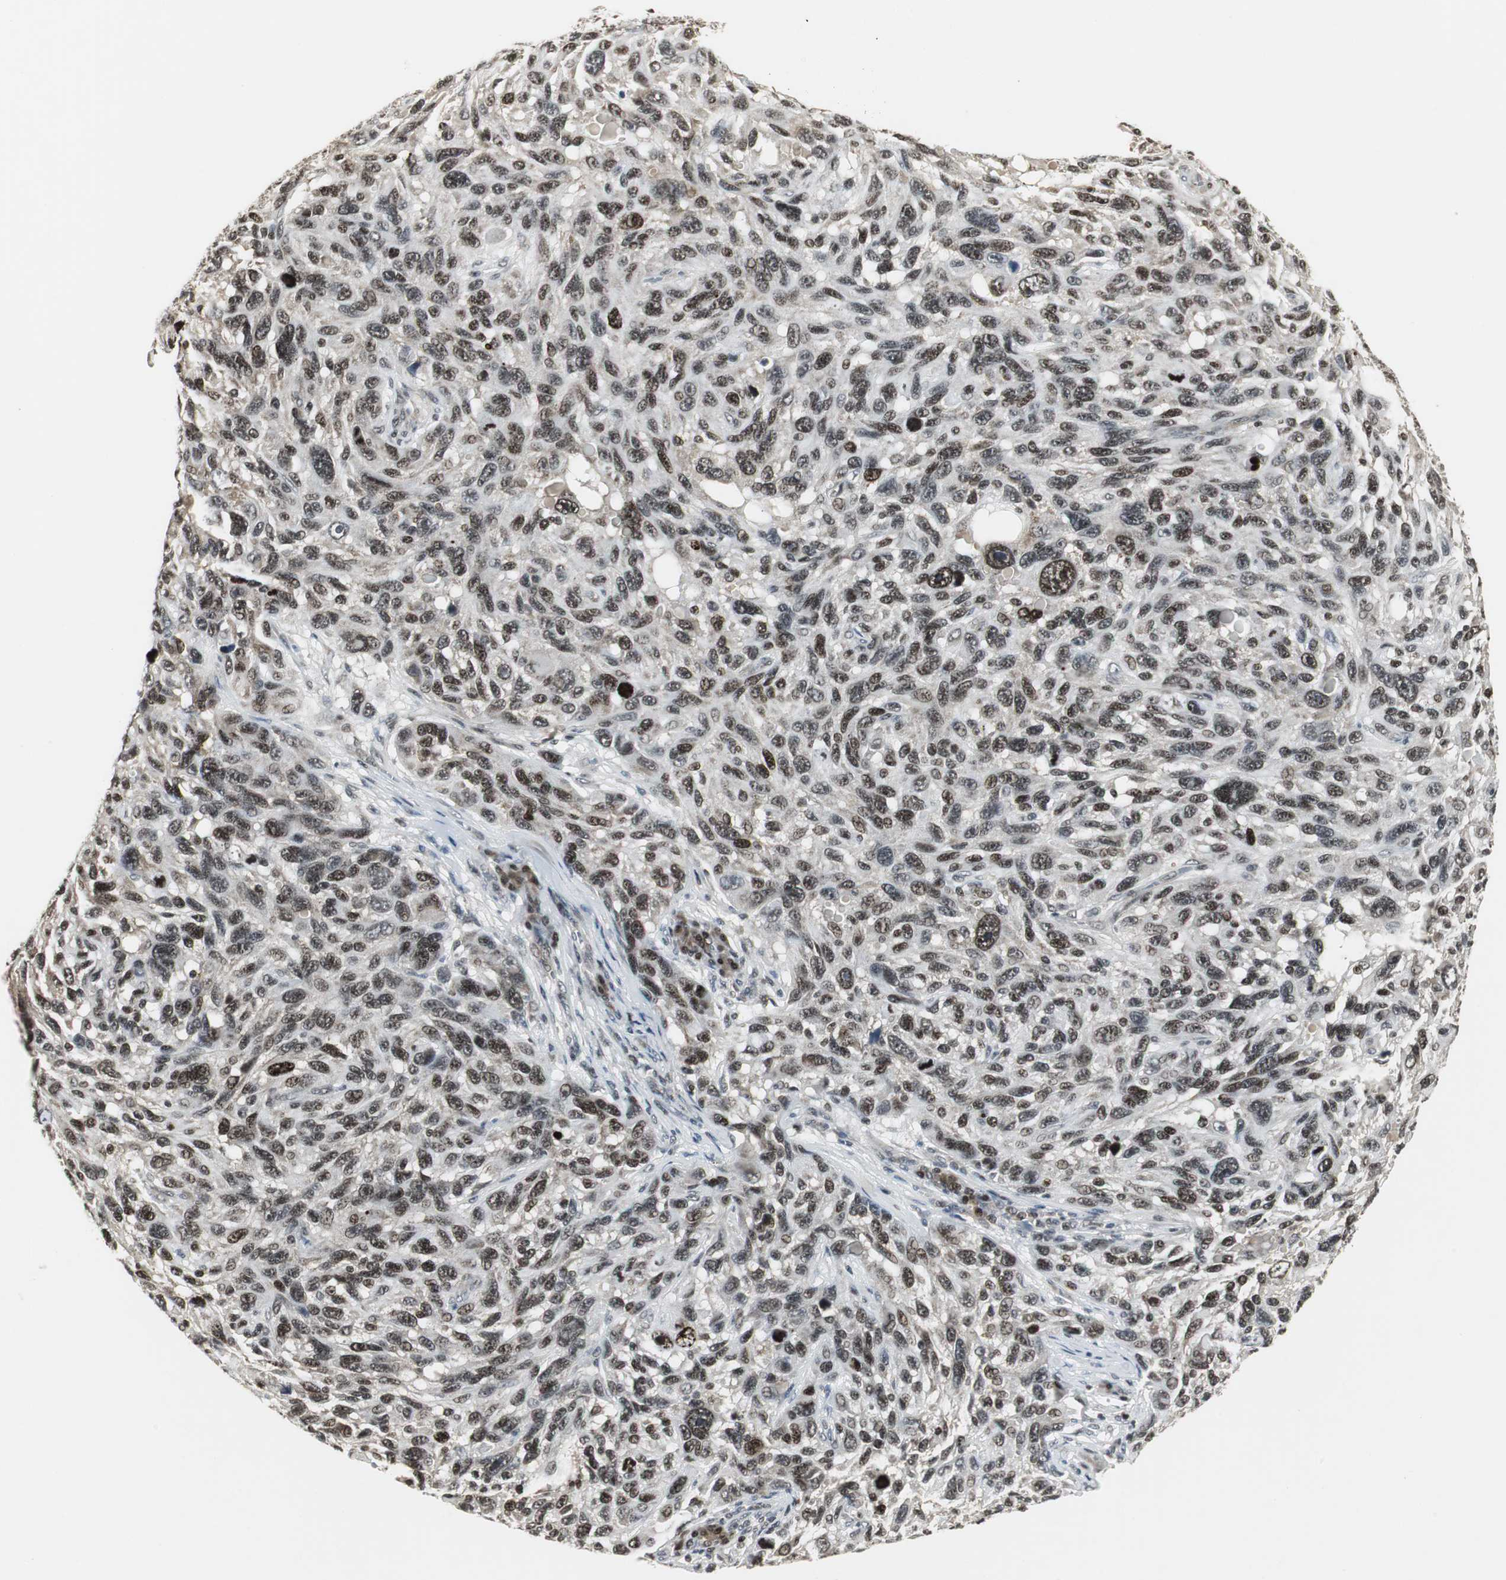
{"staining": {"intensity": "moderate", "quantity": ">75%", "location": "nuclear"}, "tissue": "melanoma", "cell_type": "Tumor cells", "image_type": "cancer", "snomed": [{"axis": "morphology", "description": "Malignant melanoma, NOS"}, {"axis": "topography", "description": "Skin"}], "caption": "Protein staining displays moderate nuclear positivity in approximately >75% of tumor cells in malignant melanoma. Ihc stains the protein of interest in brown and the nuclei are stained blue.", "gene": "MPG", "patient": {"sex": "male", "age": 53}}